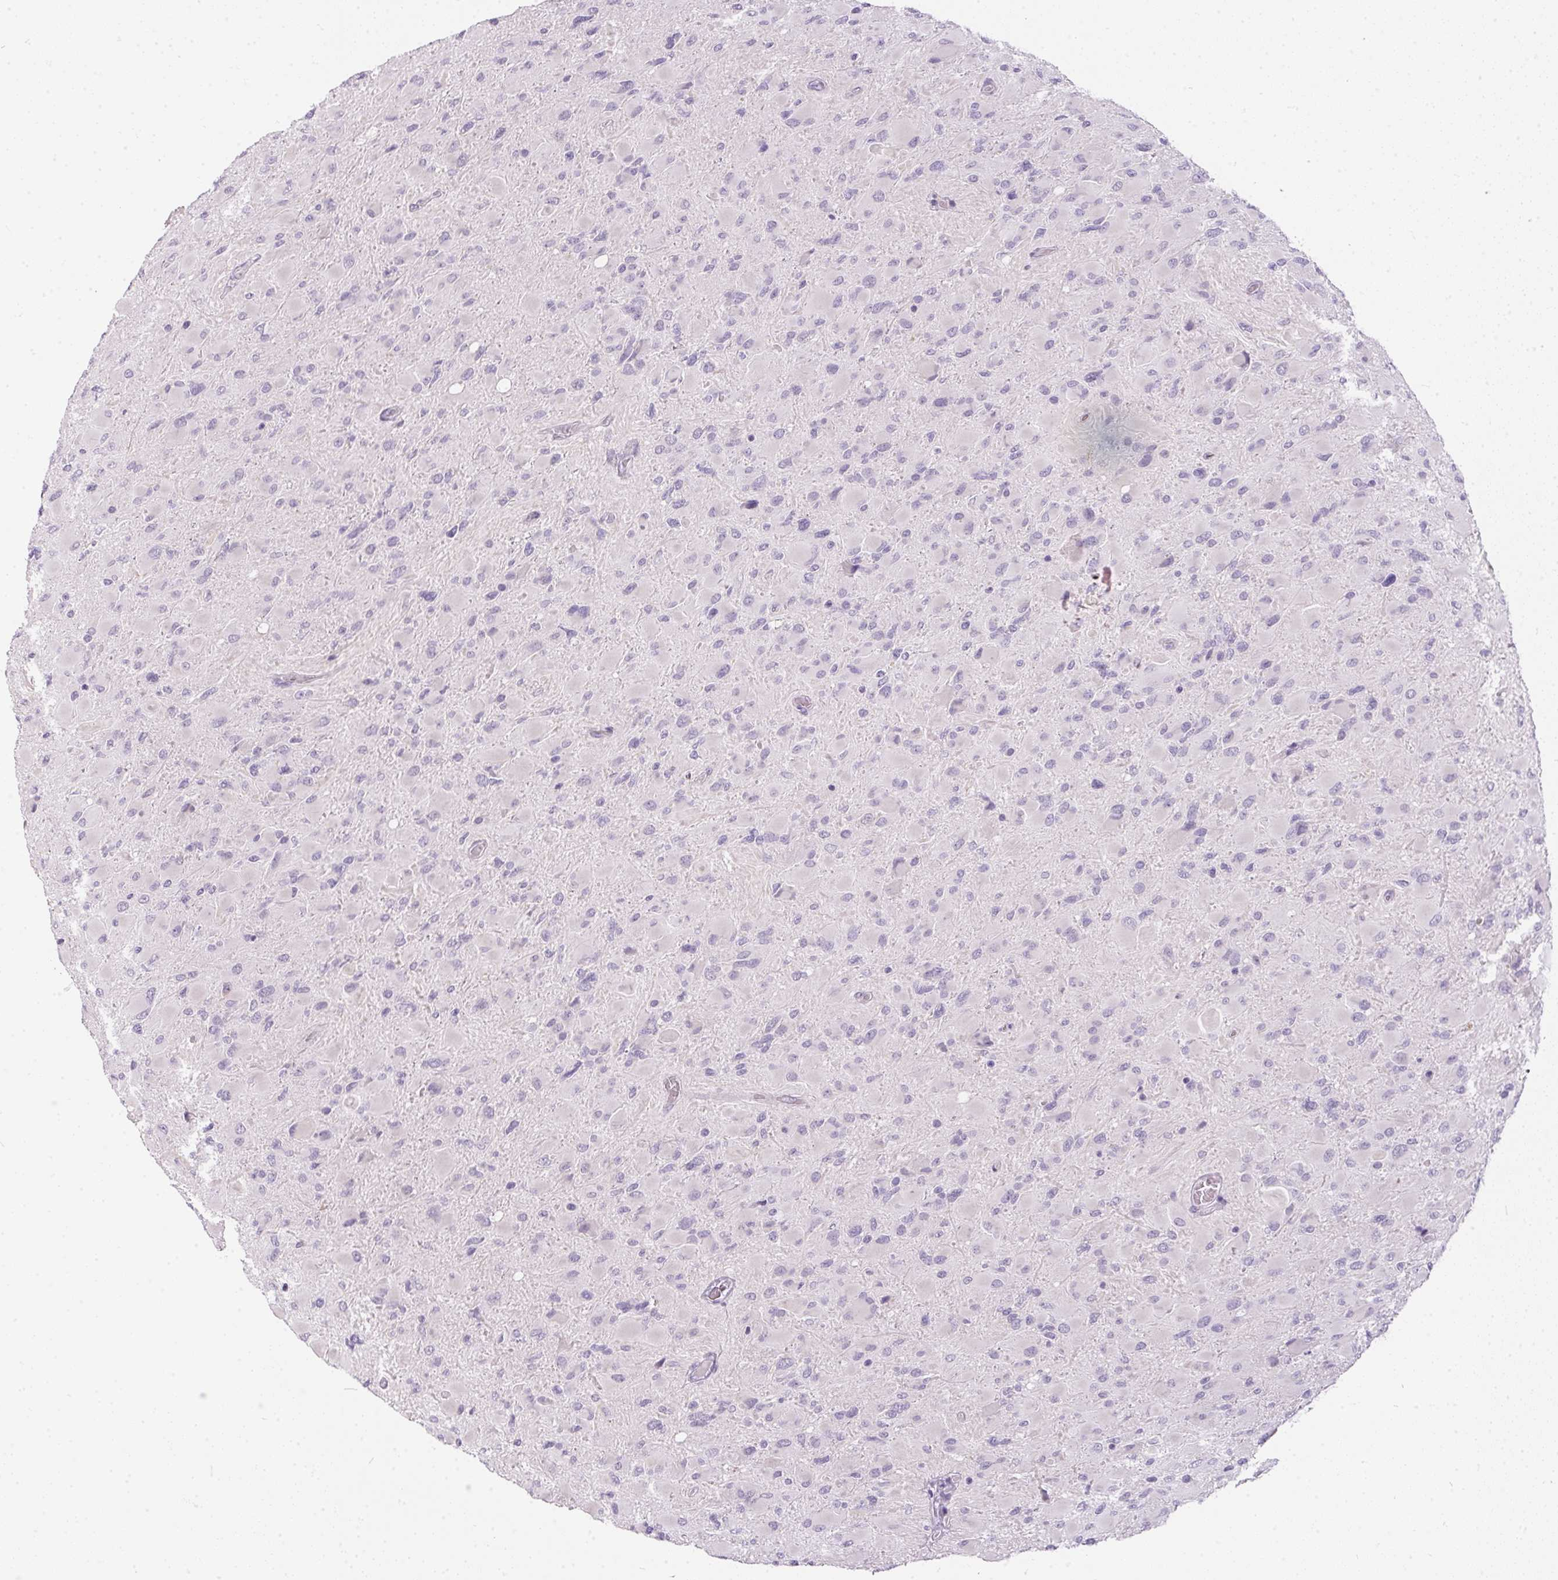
{"staining": {"intensity": "negative", "quantity": "none", "location": "none"}, "tissue": "glioma", "cell_type": "Tumor cells", "image_type": "cancer", "snomed": [{"axis": "morphology", "description": "Glioma, malignant, High grade"}, {"axis": "topography", "description": "Cerebral cortex"}], "caption": "Tumor cells are negative for protein expression in human glioma.", "gene": "GBP6", "patient": {"sex": "female", "age": 36}}